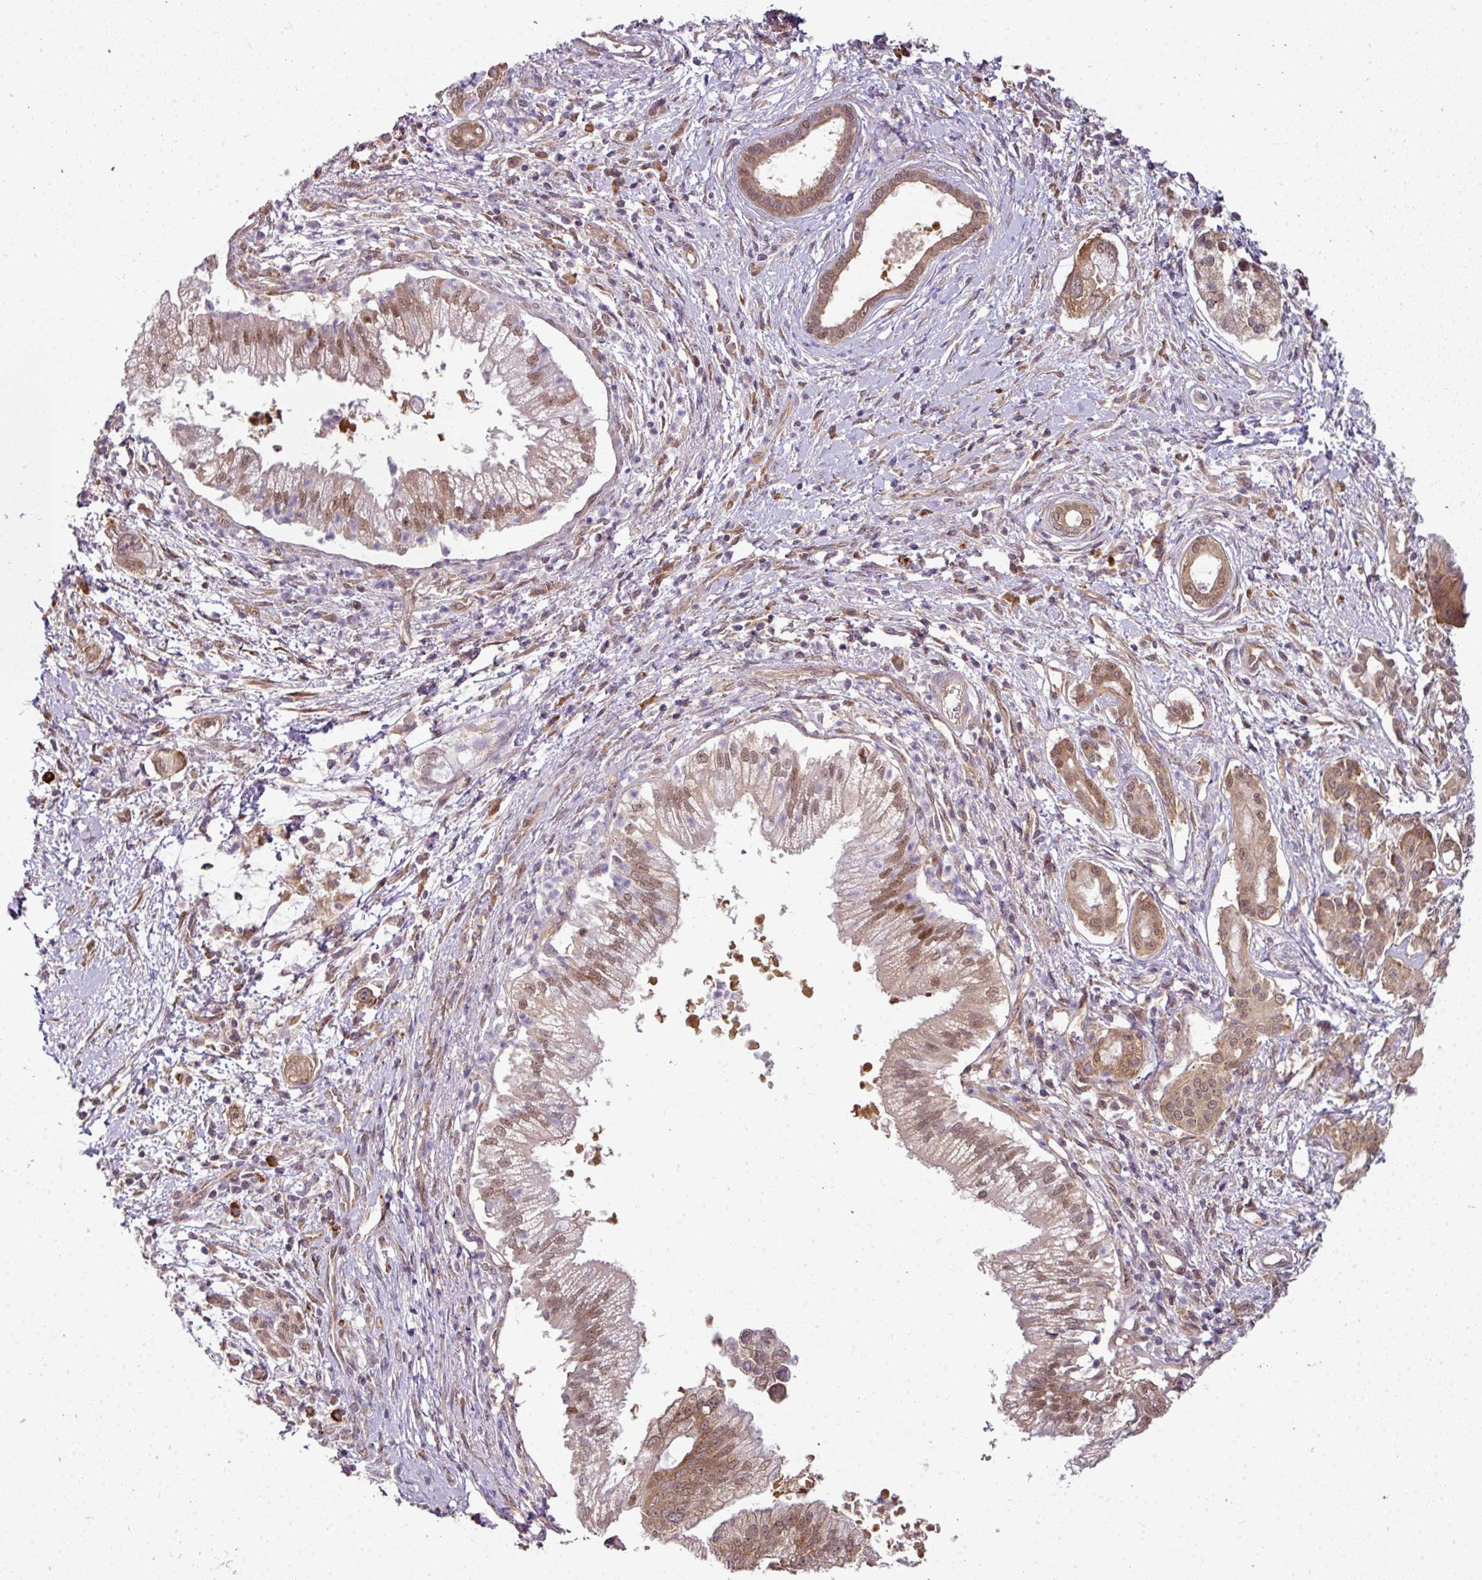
{"staining": {"intensity": "moderate", "quantity": ">75%", "location": "cytoplasmic/membranous,nuclear"}, "tissue": "pancreatic cancer", "cell_type": "Tumor cells", "image_type": "cancer", "snomed": [{"axis": "morphology", "description": "Adenocarcinoma, NOS"}, {"axis": "topography", "description": "Pancreas"}], "caption": "Adenocarcinoma (pancreatic) tissue reveals moderate cytoplasmic/membranous and nuclear staining in about >75% of tumor cells, visualized by immunohistochemistry.", "gene": "RBM4B", "patient": {"sex": "male", "age": 70}}